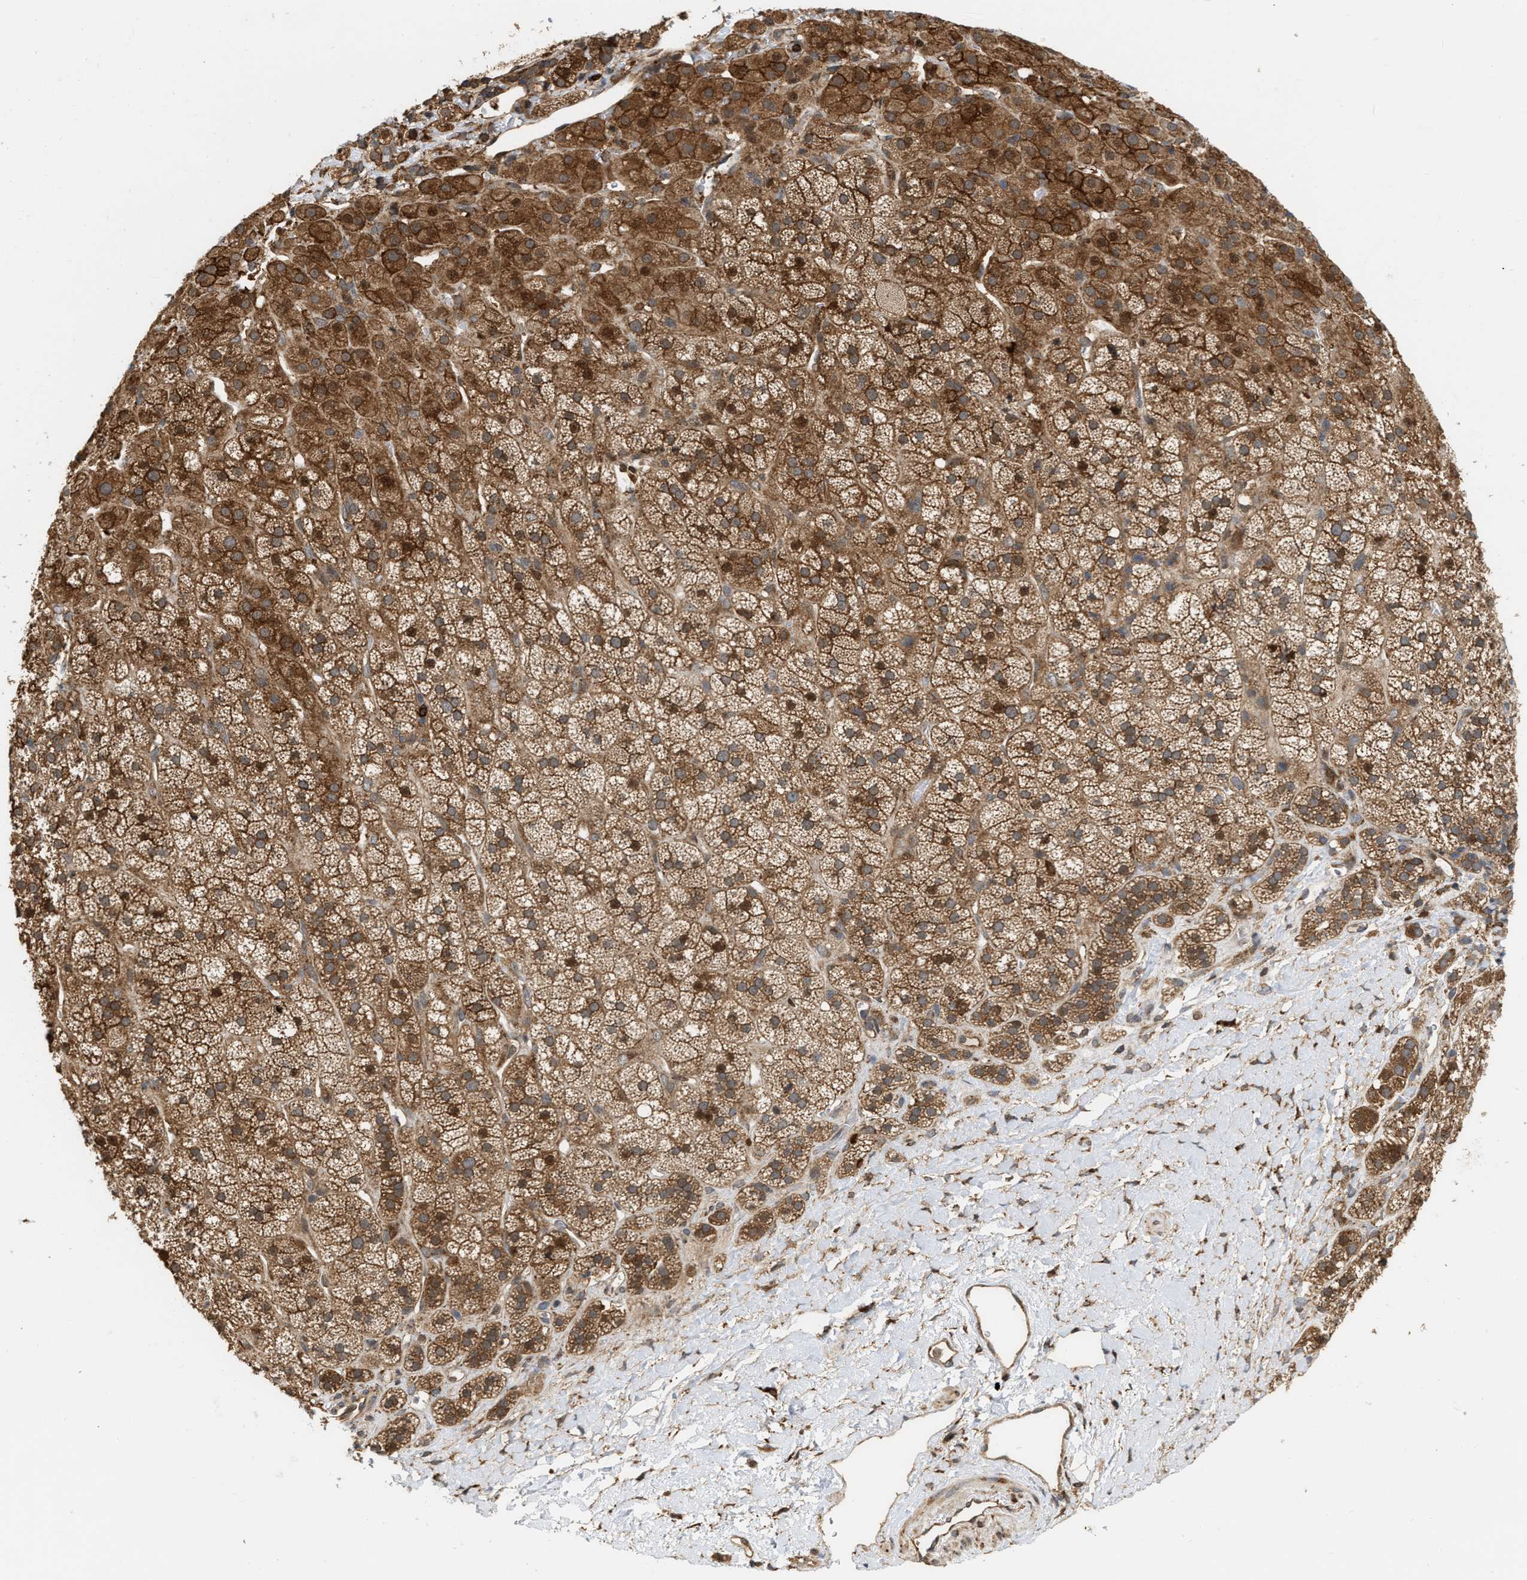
{"staining": {"intensity": "strong", "quantity": "25%-75%", "location": "cytoplasmic/membranous"}, "tissue": "adrenal gland", "cell_type": "Glandular cells", "image_type": "normal", "snomed": [{"axis": "morphology", "description": "Normal tissue, NOS"}, {"axis": "topography", "description": "Adrenal gland"}], "caption": "This is an image of immunohistochemistry staining of benign adrenal gland, which shows strong staining in the cytoplasmic/membranous of glandular cells.", "gene": "IQCE", "patient": {"sex": "male", "age": 56}}